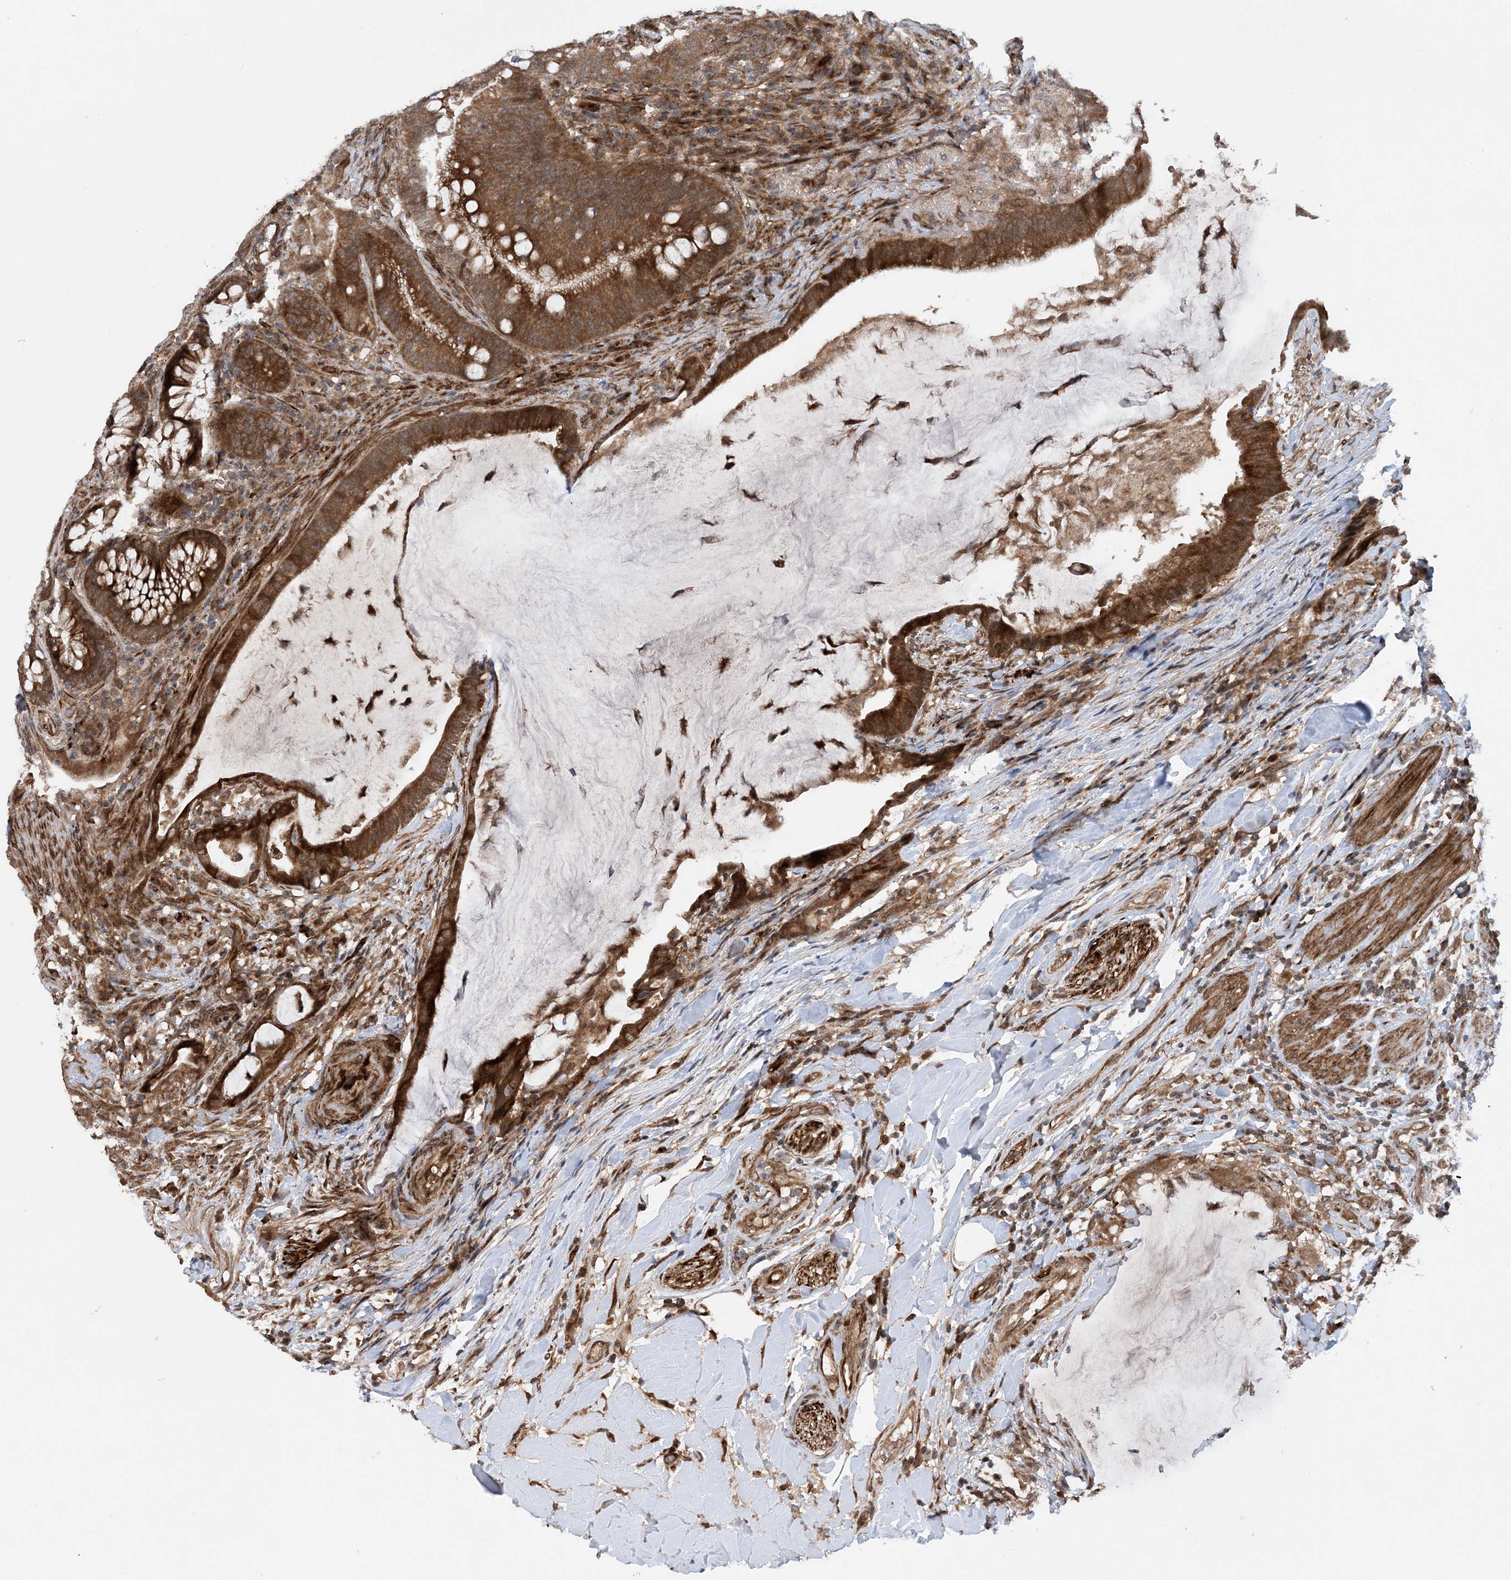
{"staining": {"intensity": "strong", "quantity": ">75%", "location": "cytoplasmic/membranous"}, "tissue": "colorectal cancer", "cell_type": "Tumor cells", "image_type": "cancer", "snomed": [{"axis": "morphology", "description": "Adenocarcinoma, NOS"}, {"axis": "topography", "description": "Colon"}], "caption": "Colorectal cancer stained with immunohistochemistry reveals strong cytoplasmic/membranous staining in about >75% of tumor cells. (brown staining indicates protein expression, while blue staining denotes nuclei).", "gene": "HEMK1", "patient": {"sex": "female", "age": 66}}